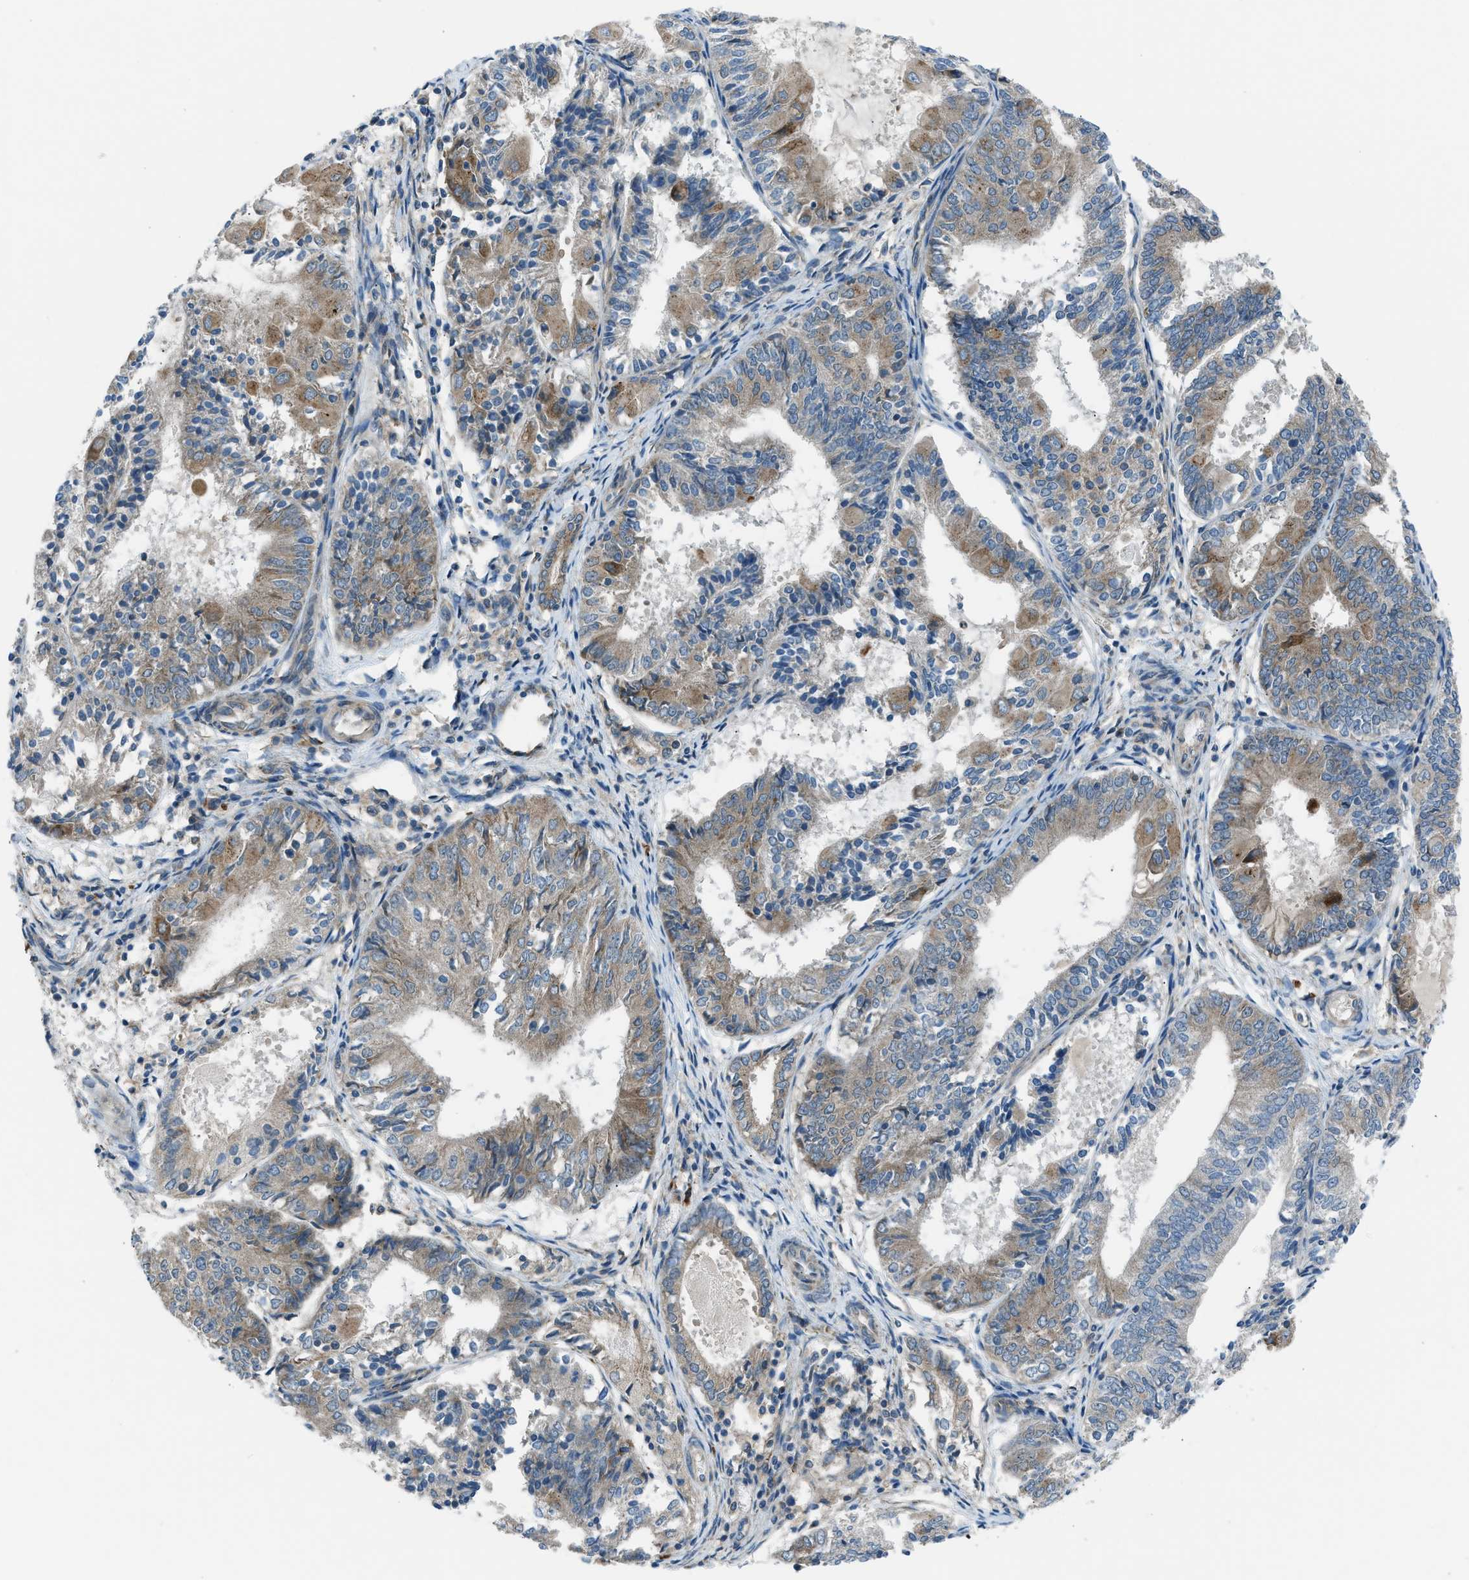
{"staining": {"intensity": "weak", "quantity": ">75%", "location": "cytoplasmic/membranous"}, "tissue": "endometrial cancer", "cell_type": "Tumor cells", "image_type": "cancer", "snomed": [{"axis": "morphology", "description": "Adenocarcinoma, NOS"}, {"axis": "topography", "description": "Endometrium"}], "caption": "Protein expression analysis of human adenocarcinoma (endometrial) reveals weak cytoplasmic/membranous positivity in about >75% of tumor cells.", "gene": "EDARADD", "patient": {"sex": "female", "age": 81}}